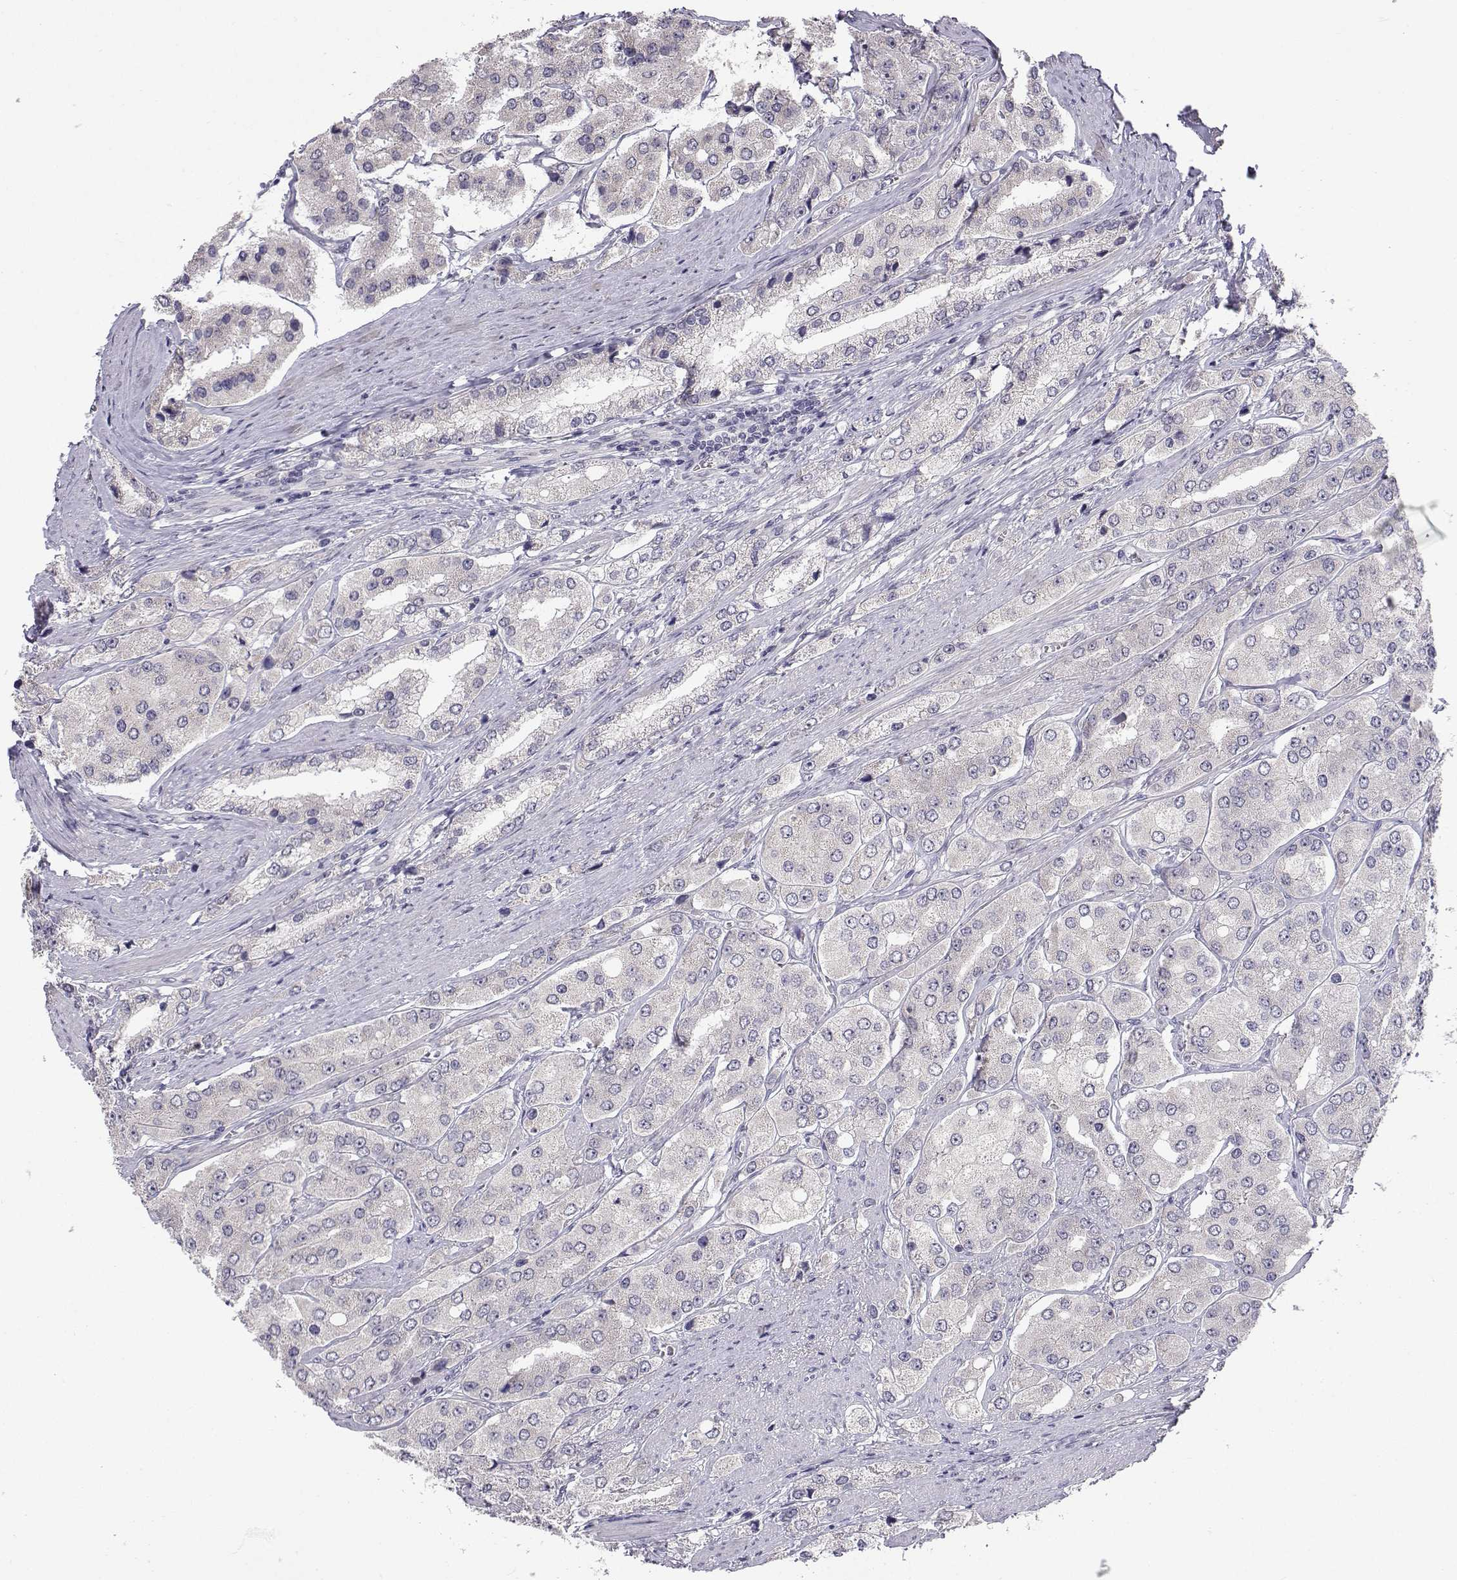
{"staining": {"intensity": "negative", "quantity": "none", "location": "none"}, "tissue": "prostate cancer", "cell_type": "Tumor cells", "image_type": "cancer", "snomed": [{"axis": "morphology", "description": "Adenocarcinoma, Low grade"}, {"axis": "topography", "description": "Prostate"}], "caption": "High power microscopy histopathology image of an immunohistochemistry image of low-grade adenocarcinoma (prostate), revealing no significant staining in tumor cells.", "gene": "SLC6A3", "patient": {"sex": "male", "age": 69}}